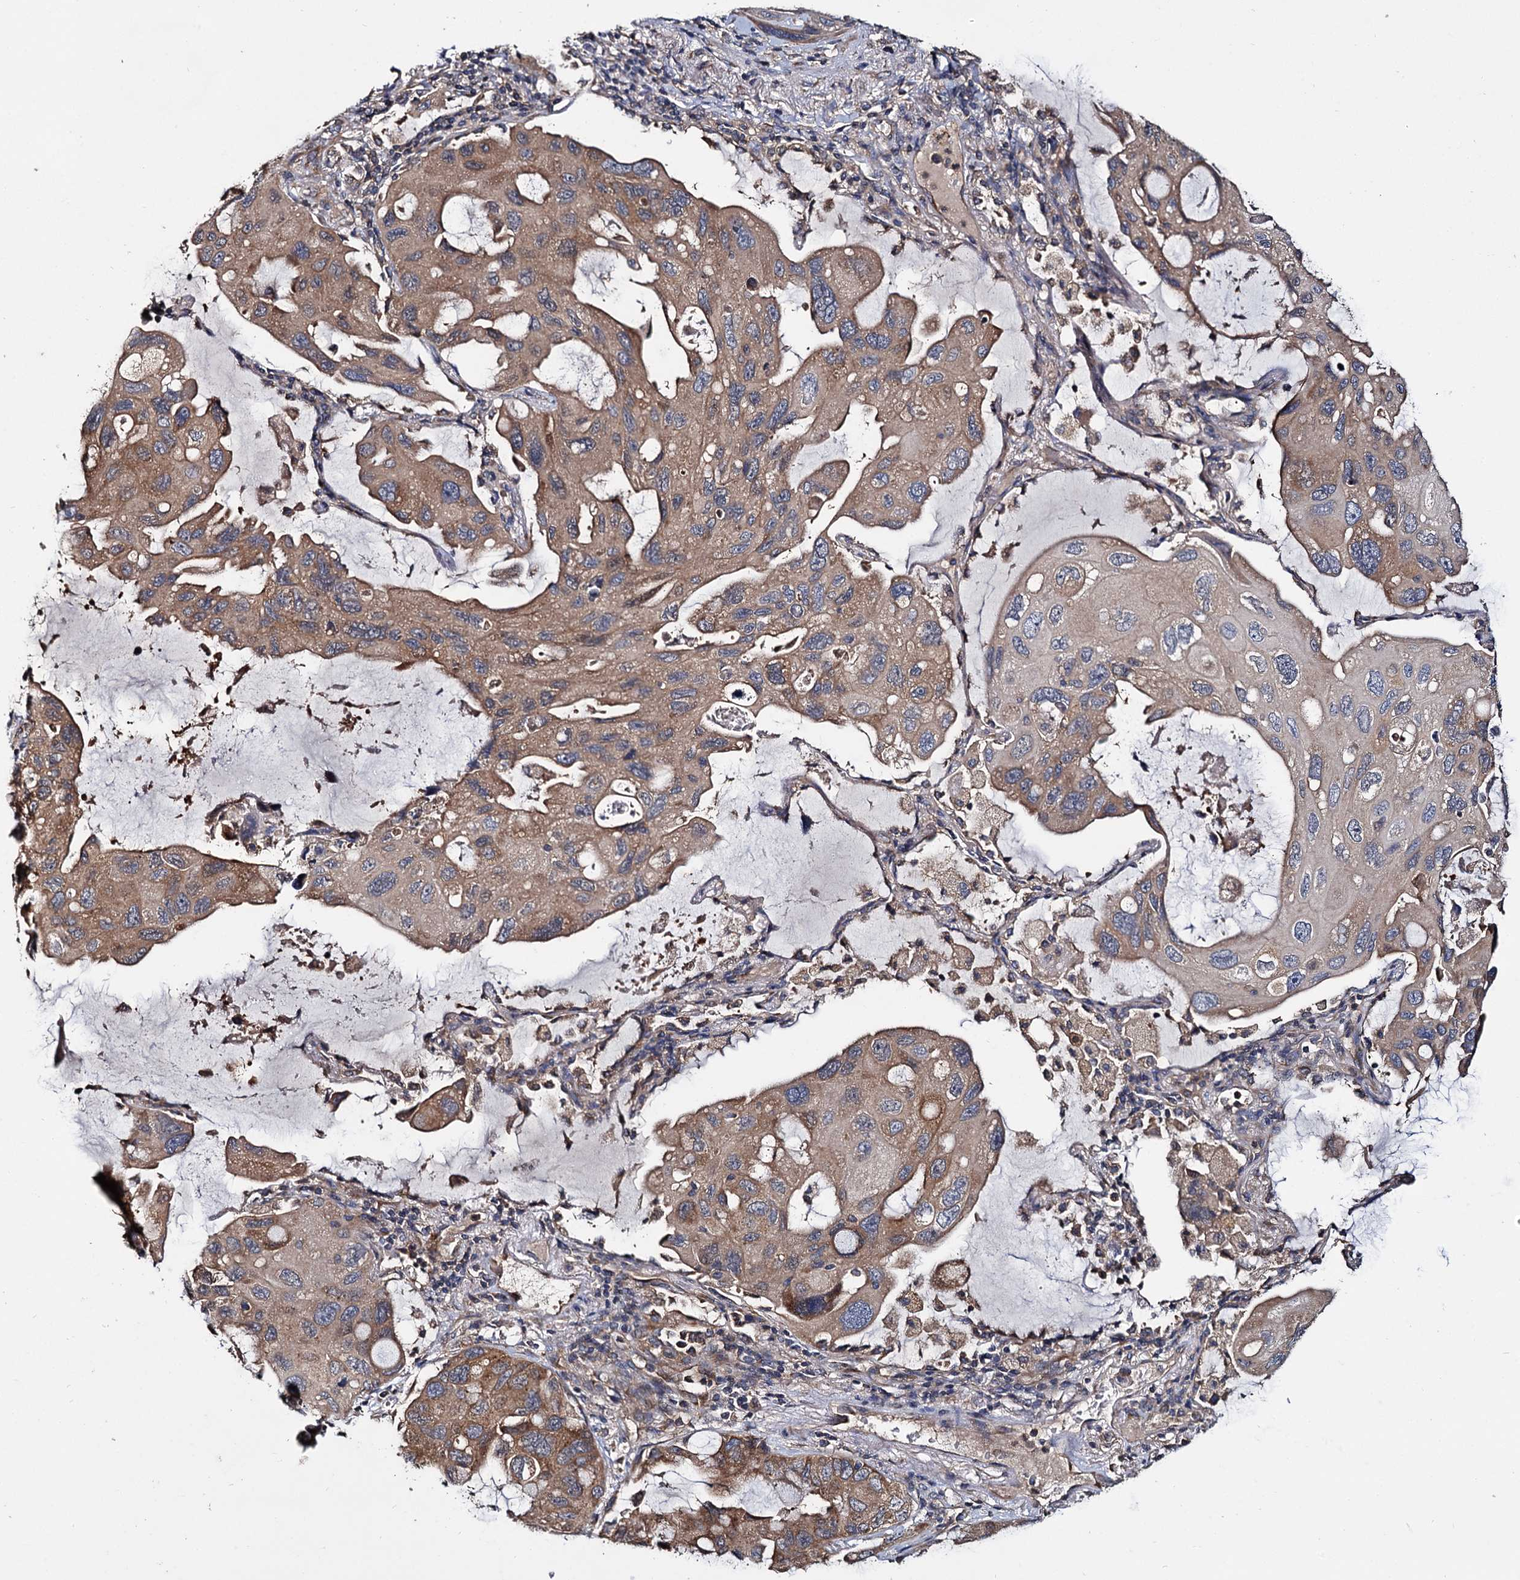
{"staining": {"intensity": "weak", "quantity": ">75%", "location": "cytoplasmic/membranous"}, "tissue": "lung cancer", "cell_type": "Tumor cells", "image_type": "cancer", "snomed": [{"axis": "morphology", "description": "Squamous cell carcinoma, NOS"}, {"axis": "topography", "description": "Lung"}], "caption": "Protein analysis of lung squamous cell carcinoma tissue exhibits weak cytoplasmic/membranous staining in about >75% of tumor cells.", "gene": "CEP192", "patient": {"sex": "female", "age": 73}}